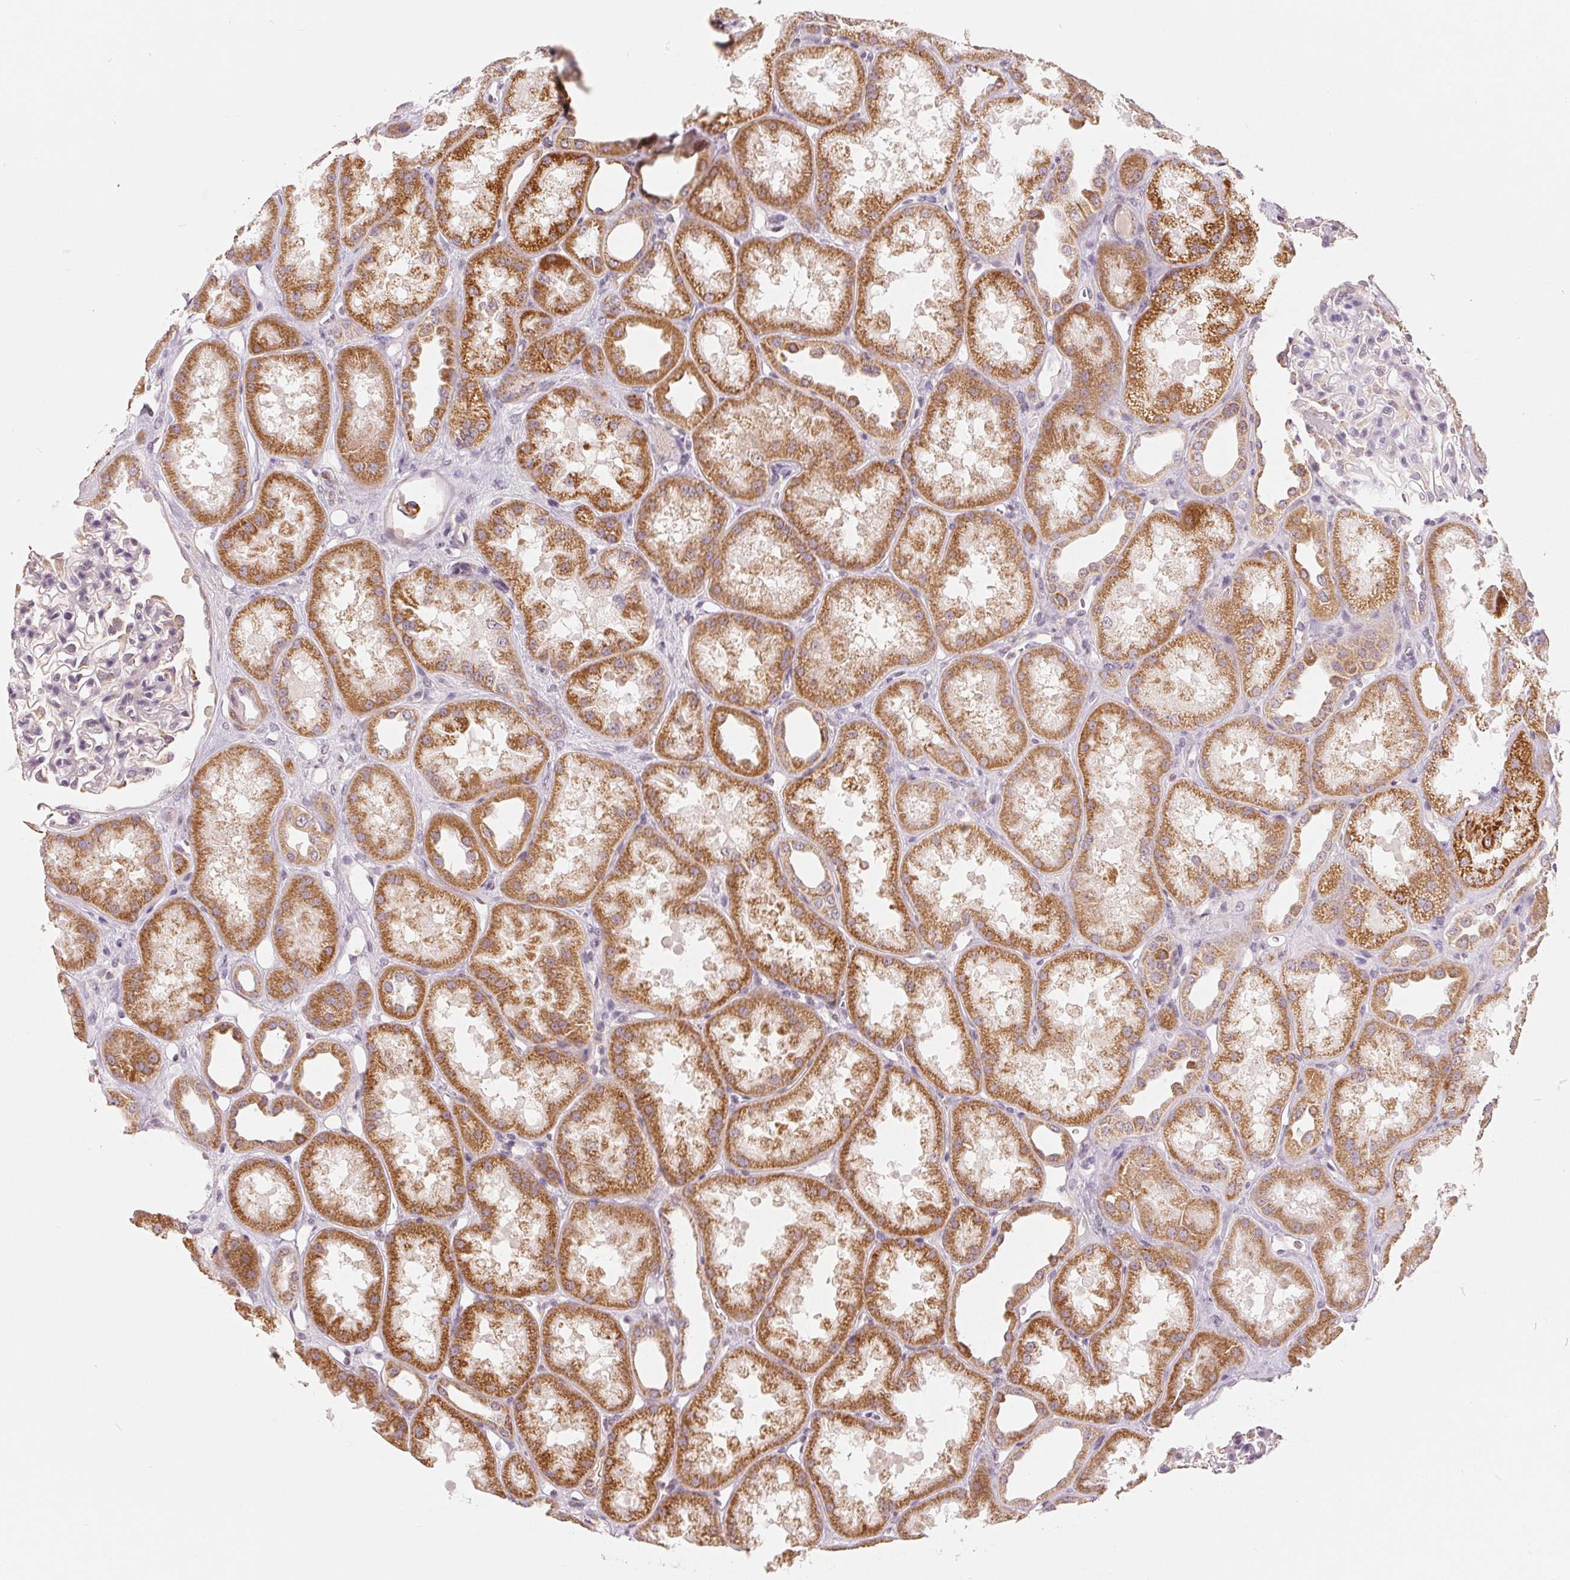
{"staining": {"intensity": "negative", "quantity": "none", "location": "none"}, "tissue": "kidney", "cell_type": "Cells in glomeruli", "image_type": "normal", "snomed": [{"axis": "morphology", "description": "Normal tissue, NOS"}, {"axis": "topography", "description": "Kidney"}], "caption": "There is no significant positivity in cells in glomeruli of kidney. (DAB (3,3'-diaminobenzidine) immunohistochemistry with hematoxylin counter stain).", "gene": "GHITM", "patient": {"sex": "male", "age": 61}}